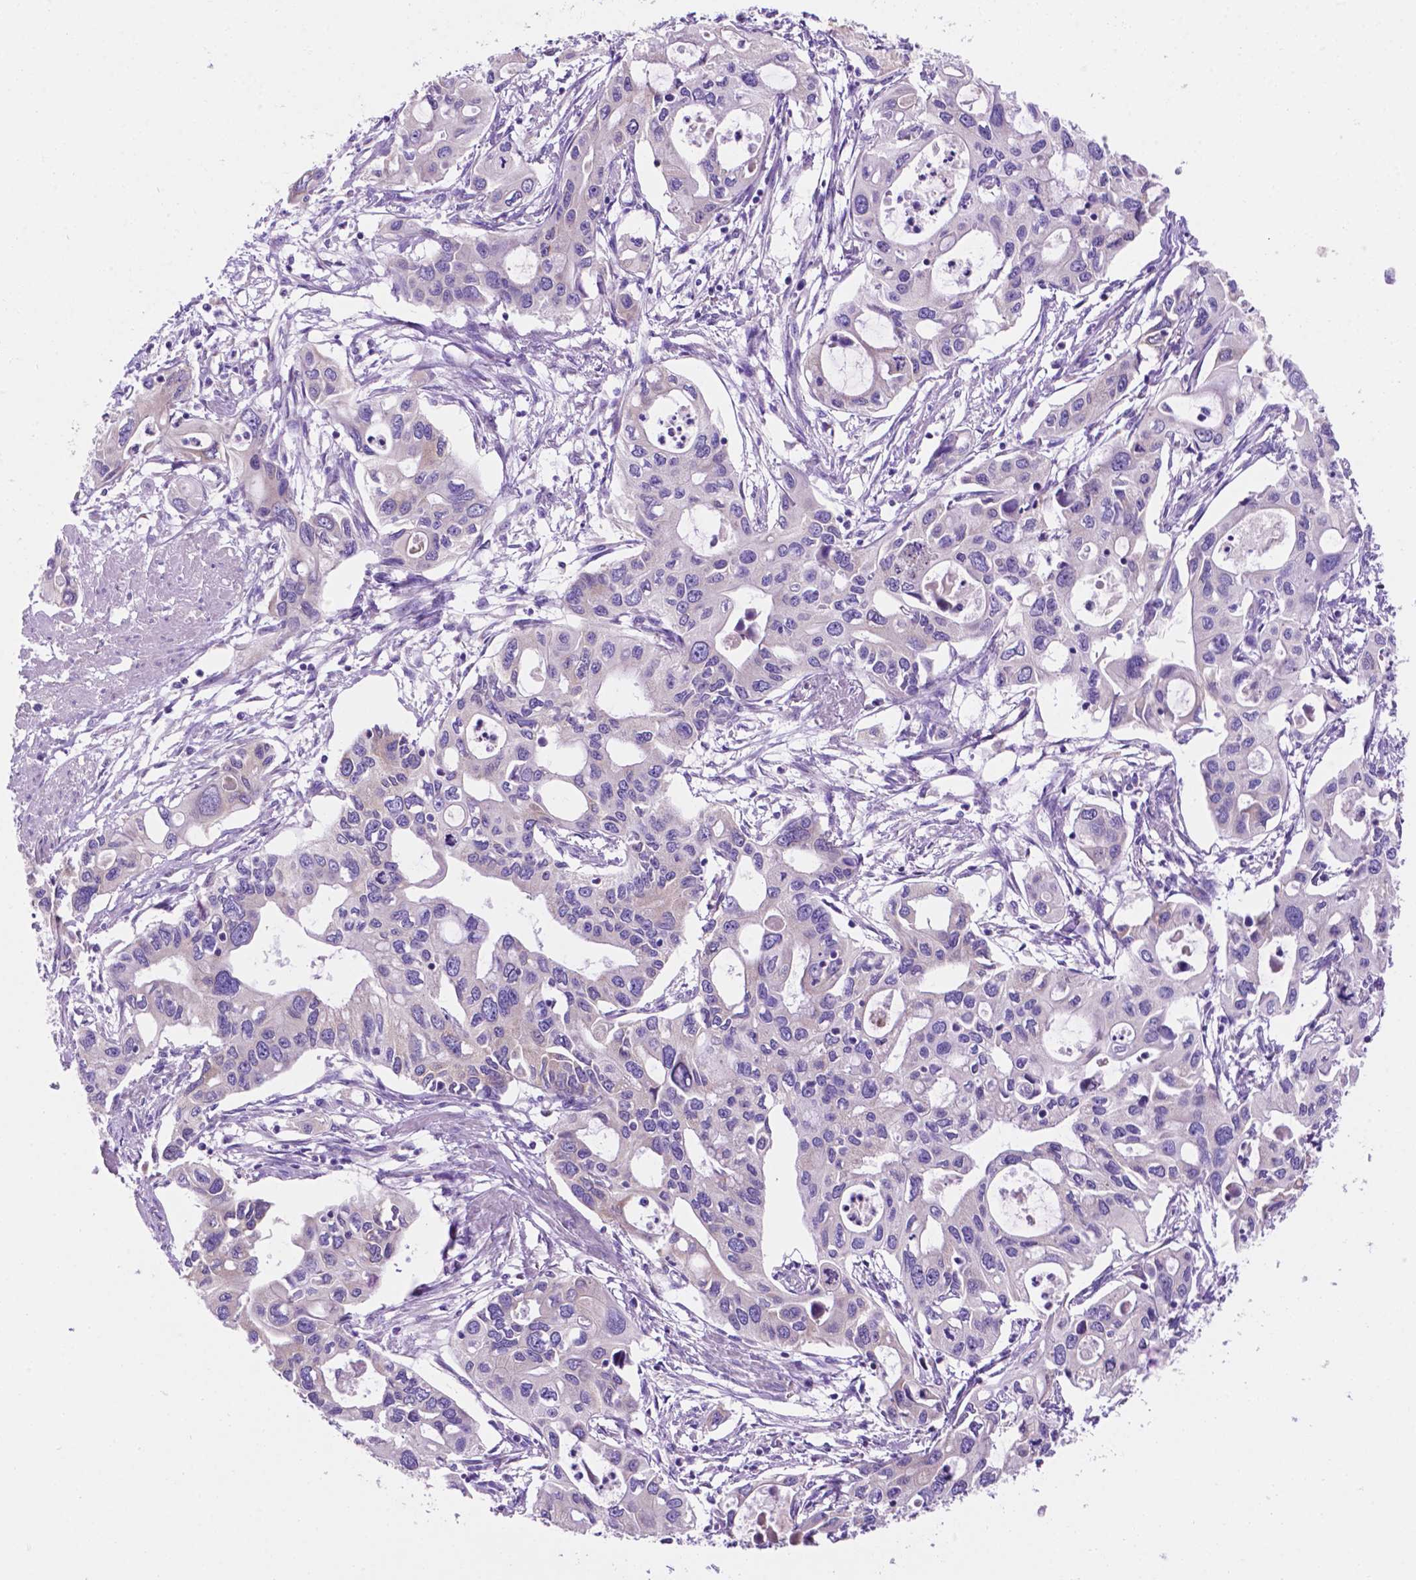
{"staining": {"intensity": "negative", "quantity": "none", "location": "none"}, "tissue": "pancreatic cancer", "cell_type": "Tumor cells", "image_type": "cancer", "snomed": [{"axis": "morphology", "description": "Adenocarcinoma, NOS"}, {"axis": "topography", "description": "Pancreas"}], "caption": "An immunohistochemistry (IHC) image of pancreatic cancer is shown. There is no staining in tumor cells of pancreatic cancer. (Immunohistochemistry (ihc), brightfield microscopy, high magnification).", "gene": "CEACAM7", "patient": {"sex": "male", "age": 60}}